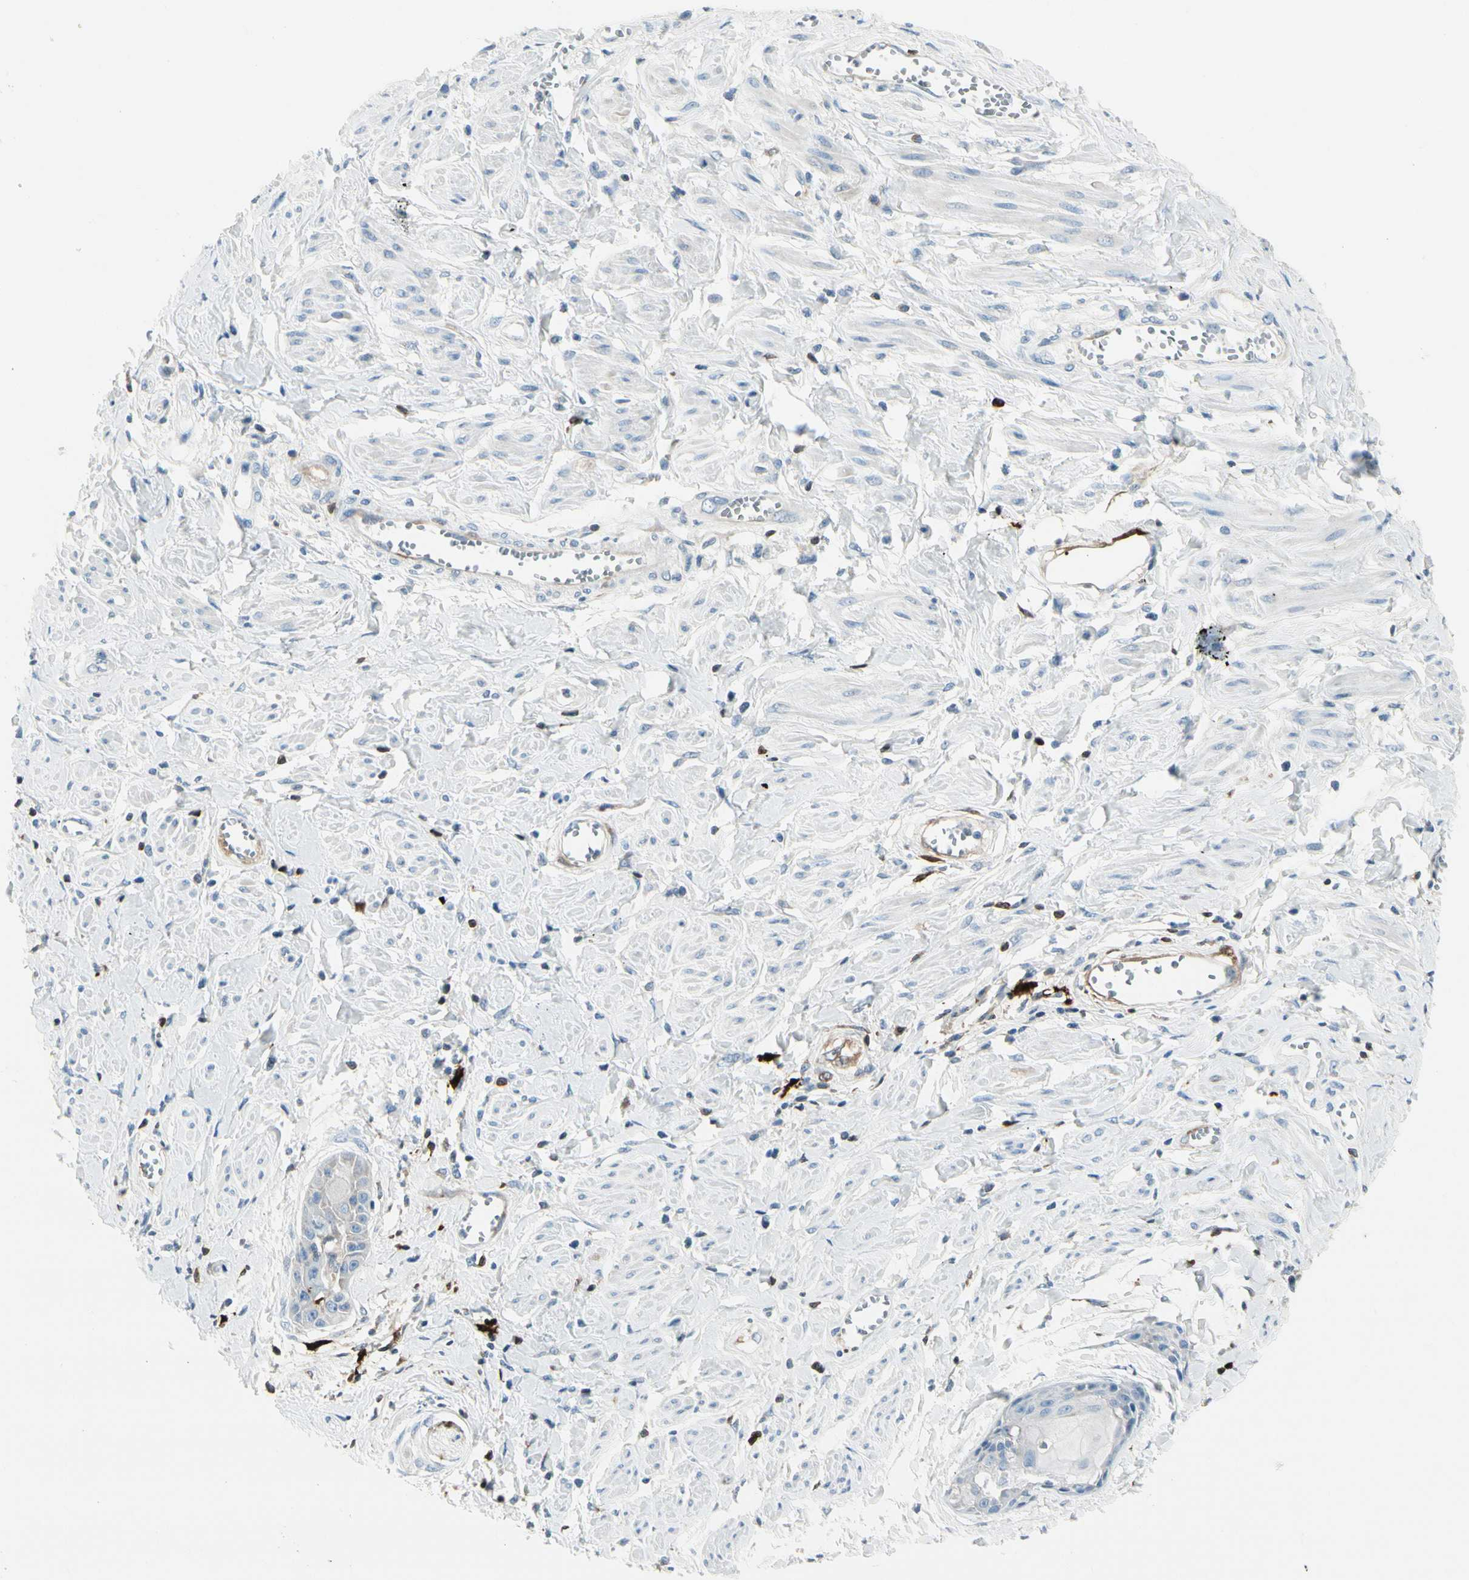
{"staining": {"intensity": "negative", "quantity": "none", "location": "none"}, "tissue": "cervical cancer", "cell_type": "Tumor cells", "image_type": "cancer", "snomed": [{"axis": "morphology", "description": "Squamous cell carcinoma, NOS"}, {"axis": "topography", "description": "Cervix"}], "caption": "Tumor cells show no significant protein staining in squamous cell carcinoma (cervical).", "gene": "TRAF1", "patient": {"sex": "female", "age": 57}}